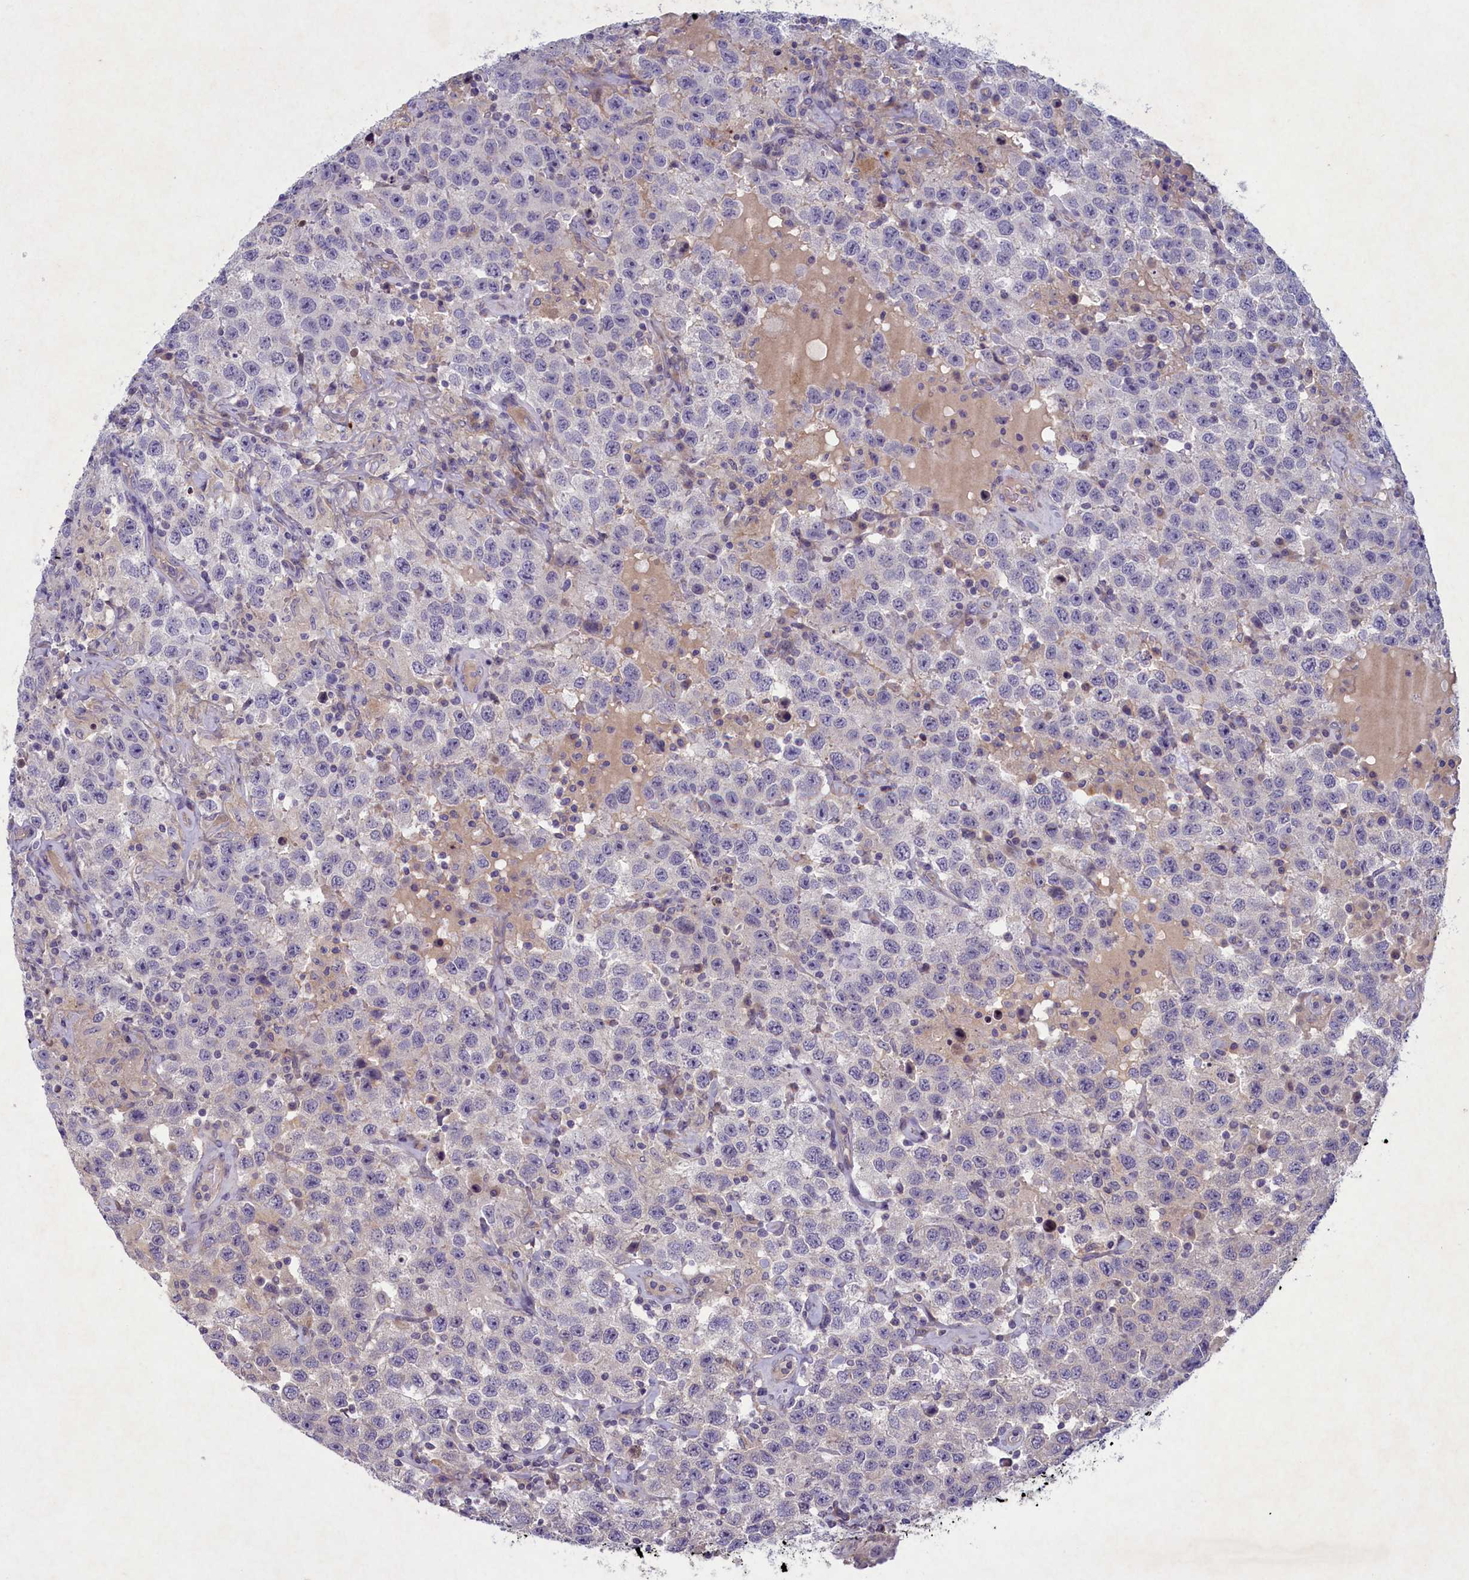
{"staining": {"intensity": "negative", "quantity": "none", "location": "none"}, "tissue": "testis cancer", "cell_type": "Tumor cells", "image_type": "cancer", "snomed": [{"axis": "morphology", "description": "Seminoma, NOS"}, {"axis": "topography", "description": "Testis"}], "caption": "Histopathology image shows no significant protein expression in tumor cells of testis cancer. (Brightfield microscopy of DAB (3,3'-diaminobenzidine) immunohistochemistry (IHC) at high magnification).", "gene": "PLEKHG6", "patient": {"sex": "male", "age": 41}}